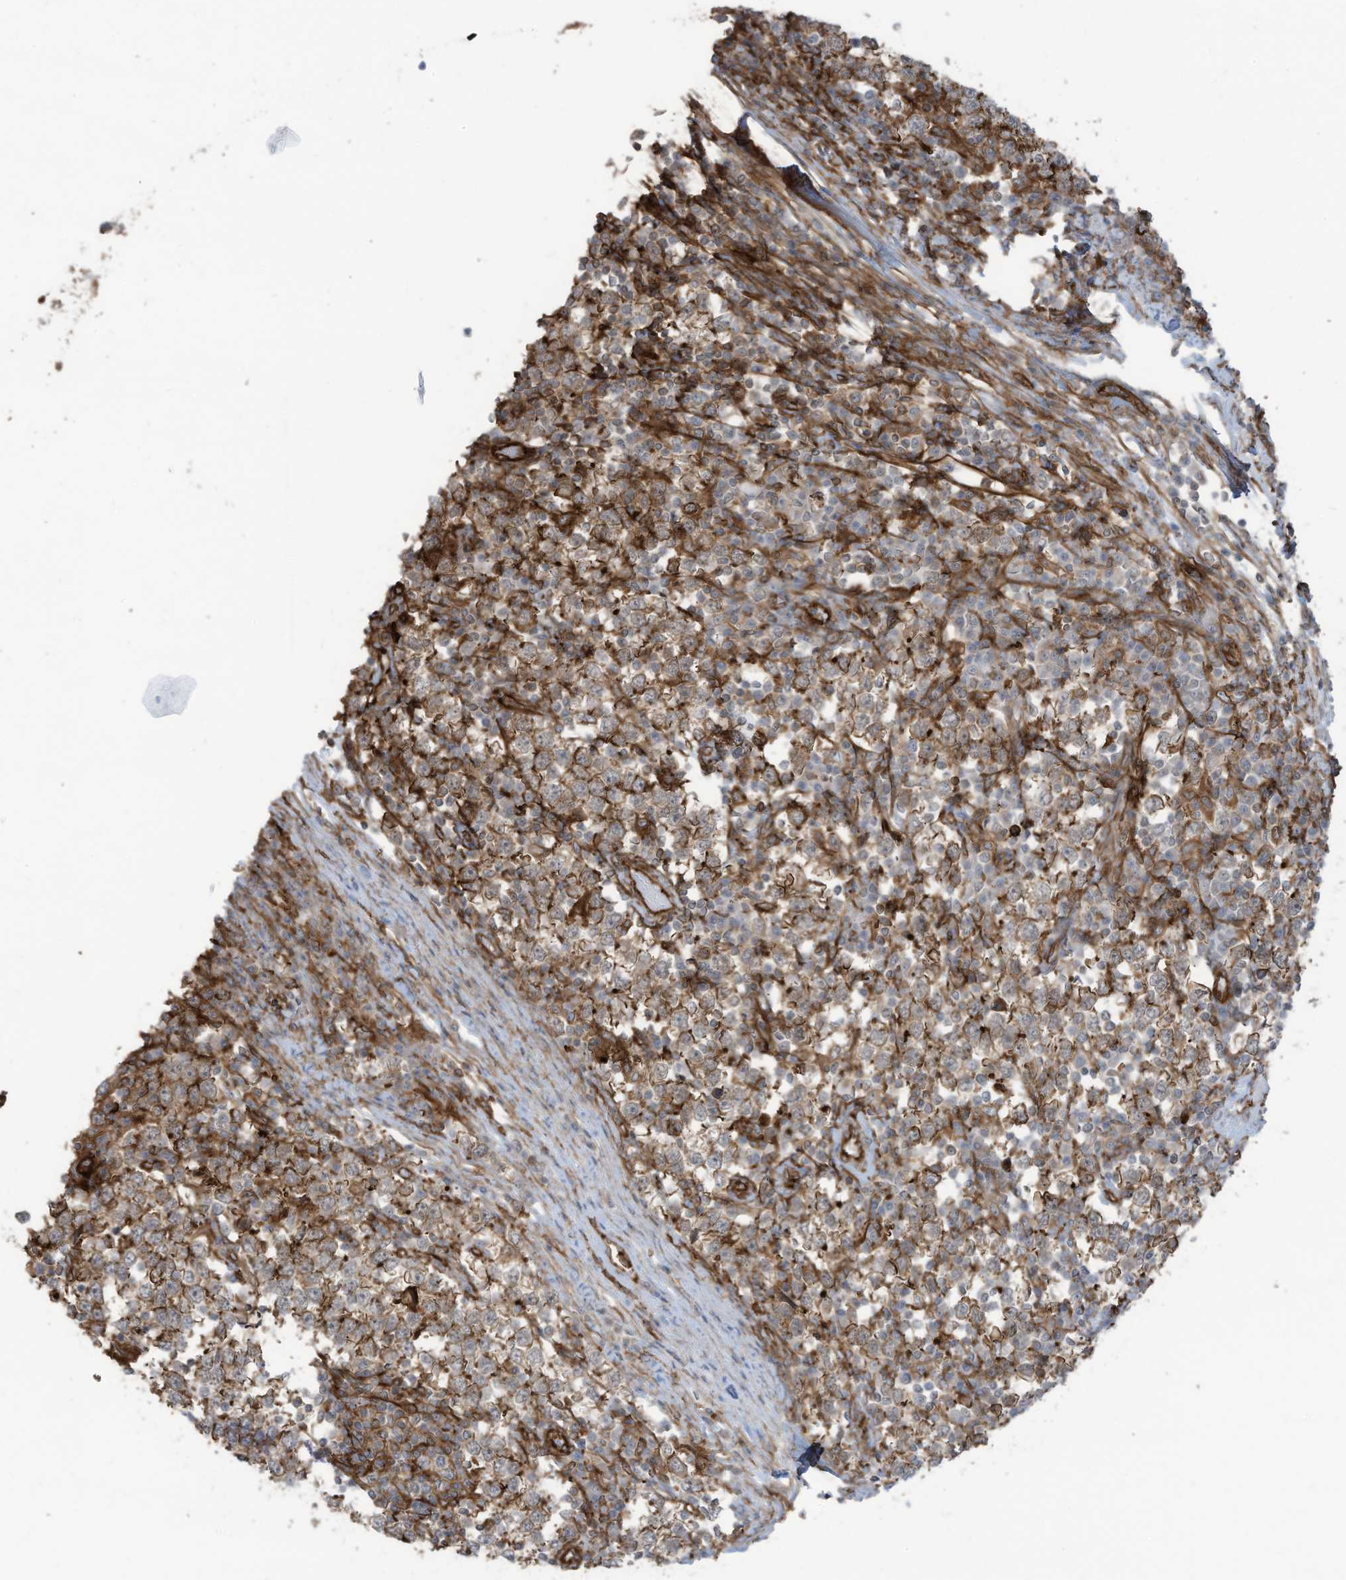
{"staining": {"intensity": "moderate", "quantity": "25%-75%", "location": "cytoplasmic/membranous"}, "tissue": "testis cancer", "cell_type": "Tumor cells", "image_type": "cancer", "snomed": [{"axis": "morphology", "description": "Seminoma, NOS"}, {"axis": "topography", "description": "Testis"}], "caption": "The micrograph displays staining of testis cancer, revealing moderate cytoplasmic/membranous protein staining (brown color) within tumor cells.", "gene": "SLC9A2", "patient": {"sex": "male", "age": 65}}